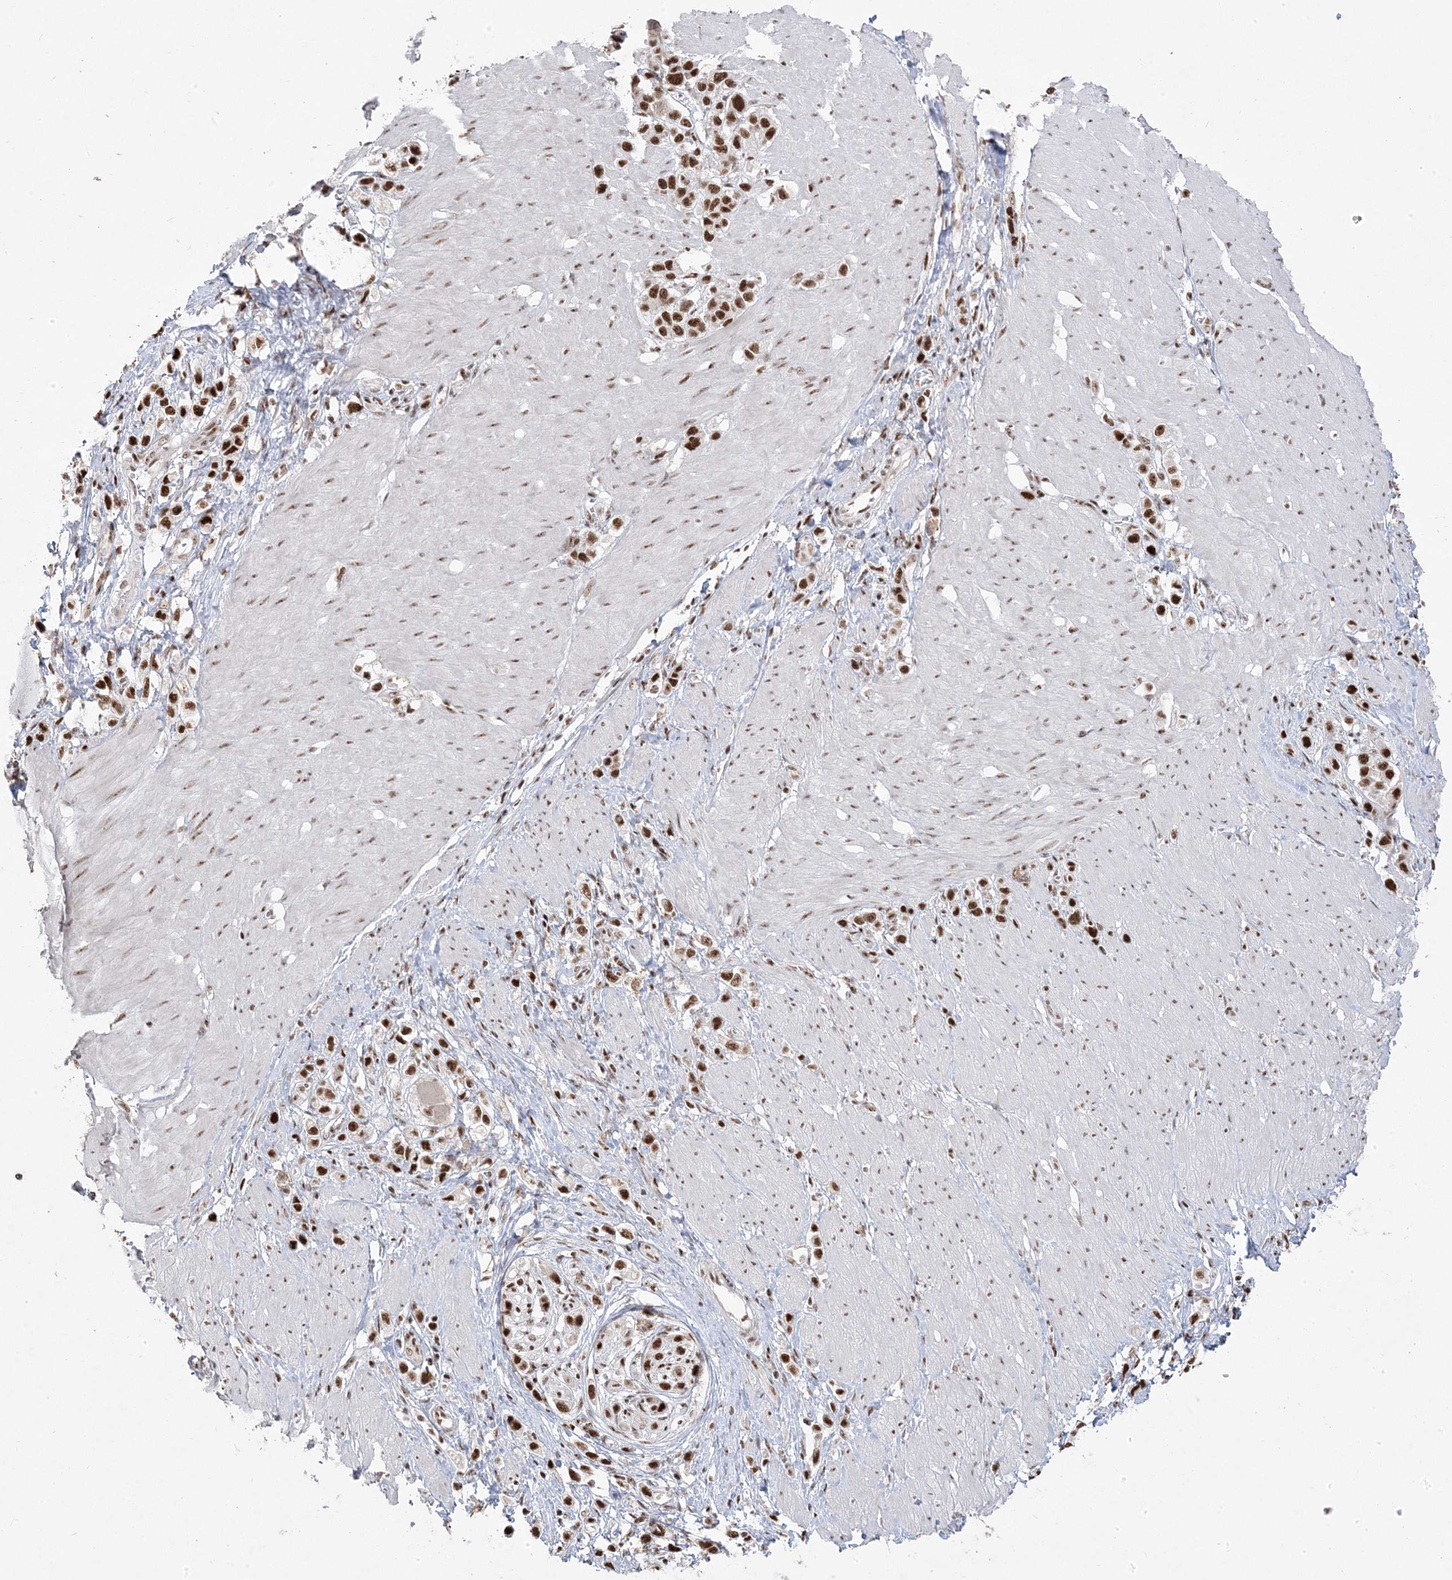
{"staining": {"intensity": "strong", "quantity": ">75%", "location": "nuclear"}, "tissue": "stomach cancer", "cell_type": "Tumor cells", "image_type": "cancer", "snomed": [{"axis": "morphology", "description": "Normal tissue, NOS"}, {"axis": "morphology", "description": "Adenocarcinoma, NOS"}, {"axis": "topography", "description": "Stomach, upper"}, {"axis": "topography", "description": "Stomach"}], "caption": "The photomicrograph shows staining of adenocarcinoma (stomach), revealing strong nuclear protein expression (brown color) within tumor cells.", "gene": "MTREX", "patient": {"sex": "female", "age": 65}}